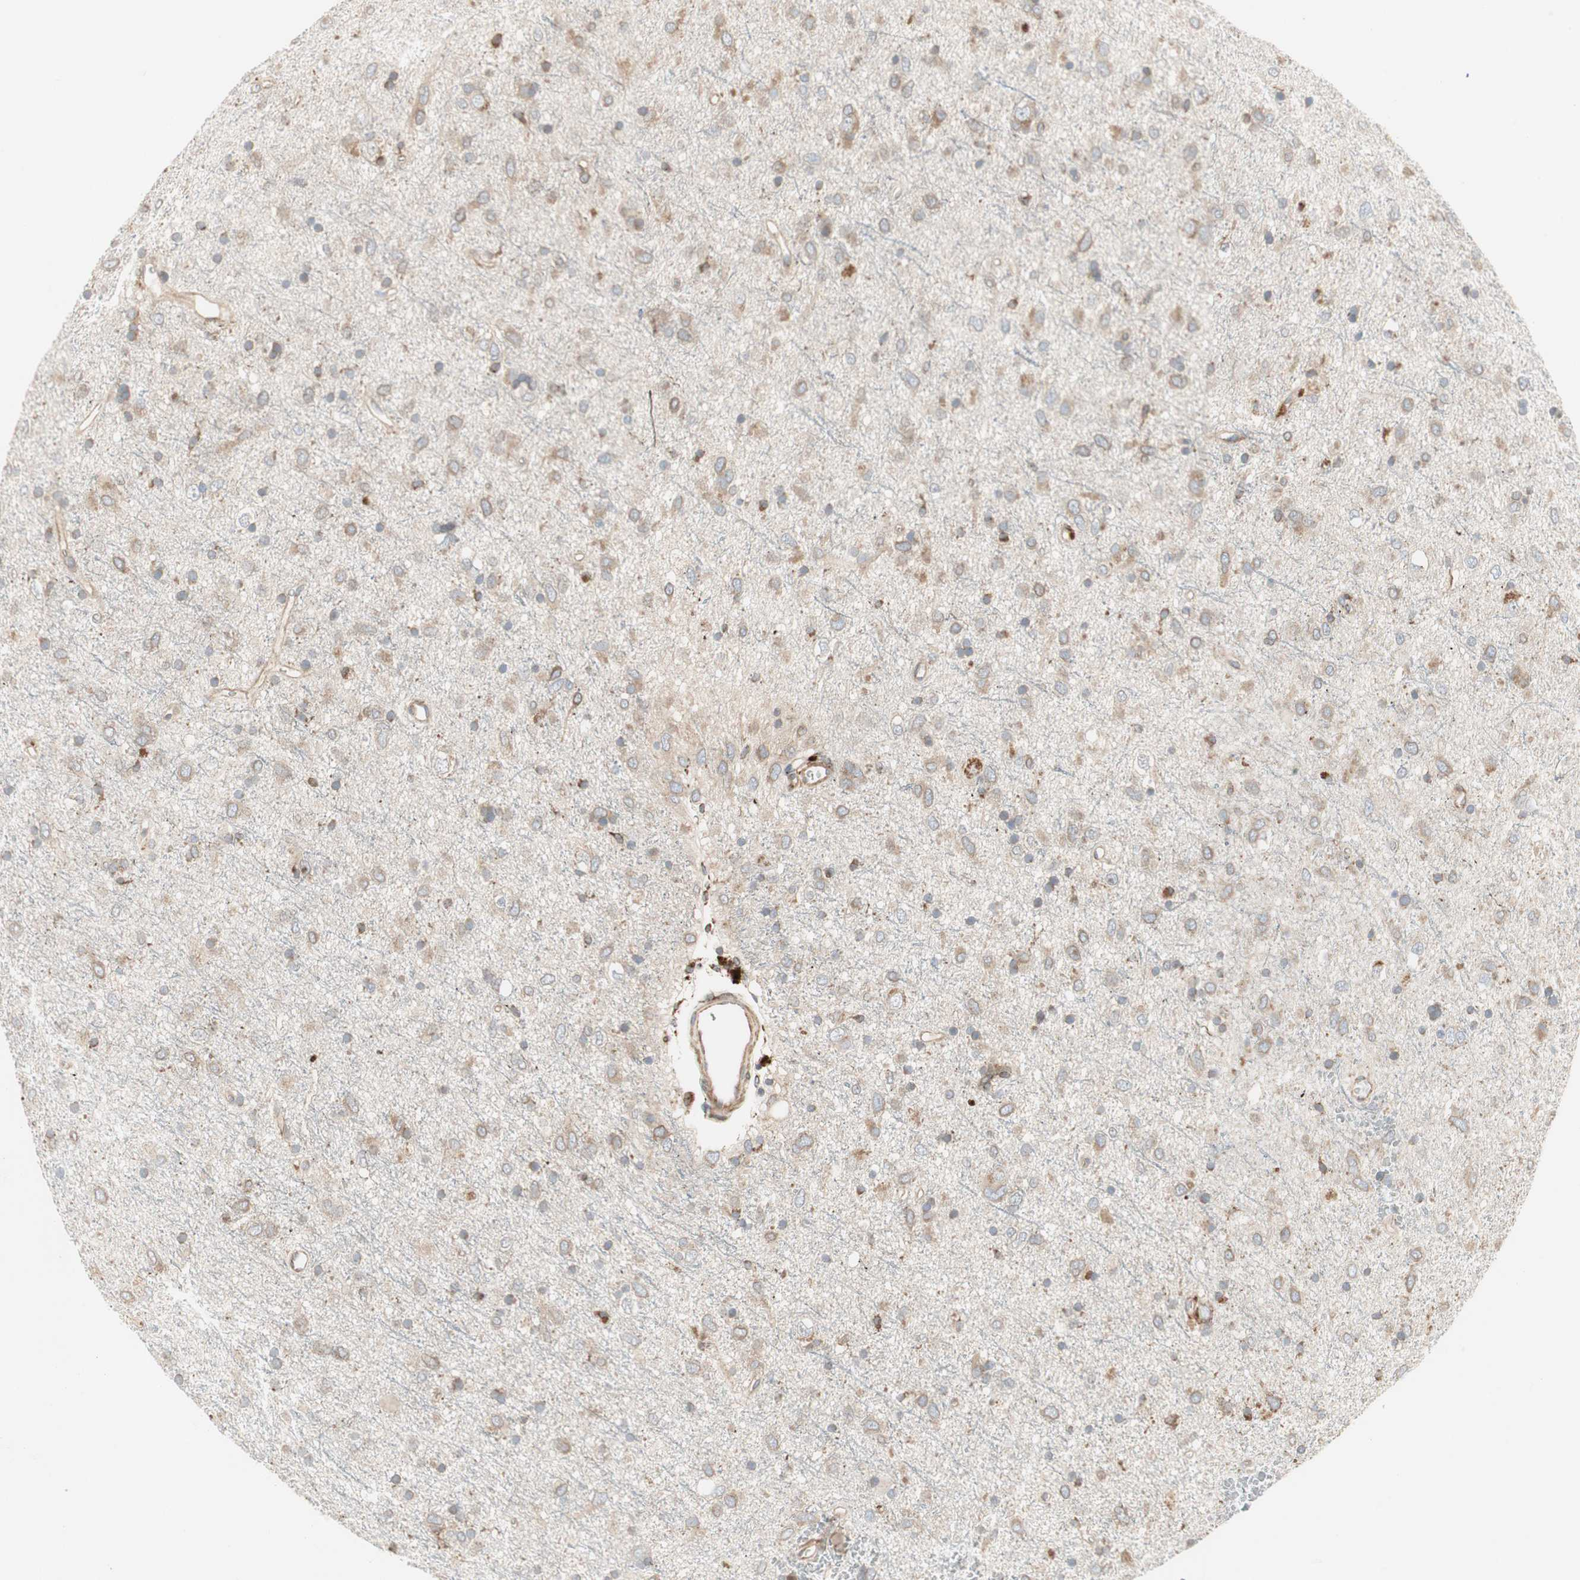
{"staining": {"intensity": "moderate", "quantity": ">75%", "location": "cytoplasmic/membranous"}, "tissue": "glioma", "cell_type": "Tumor cells", "image_type": "cancer", "snomed": [{"axis": "morphology", "description": "Glioma, malignant, Low grade"}, {"axis": "topography", "description": "Brain"}], "caption": "This micrograph shows glioma stained with IHC to label a protein in brown. The cytoplasmic/membranous of tumor cells show moderate positivity for the protein. Nuclei are counter-stained blue.", "gene": "H6PD", "patient": {"sex": "male", "age": 77}}